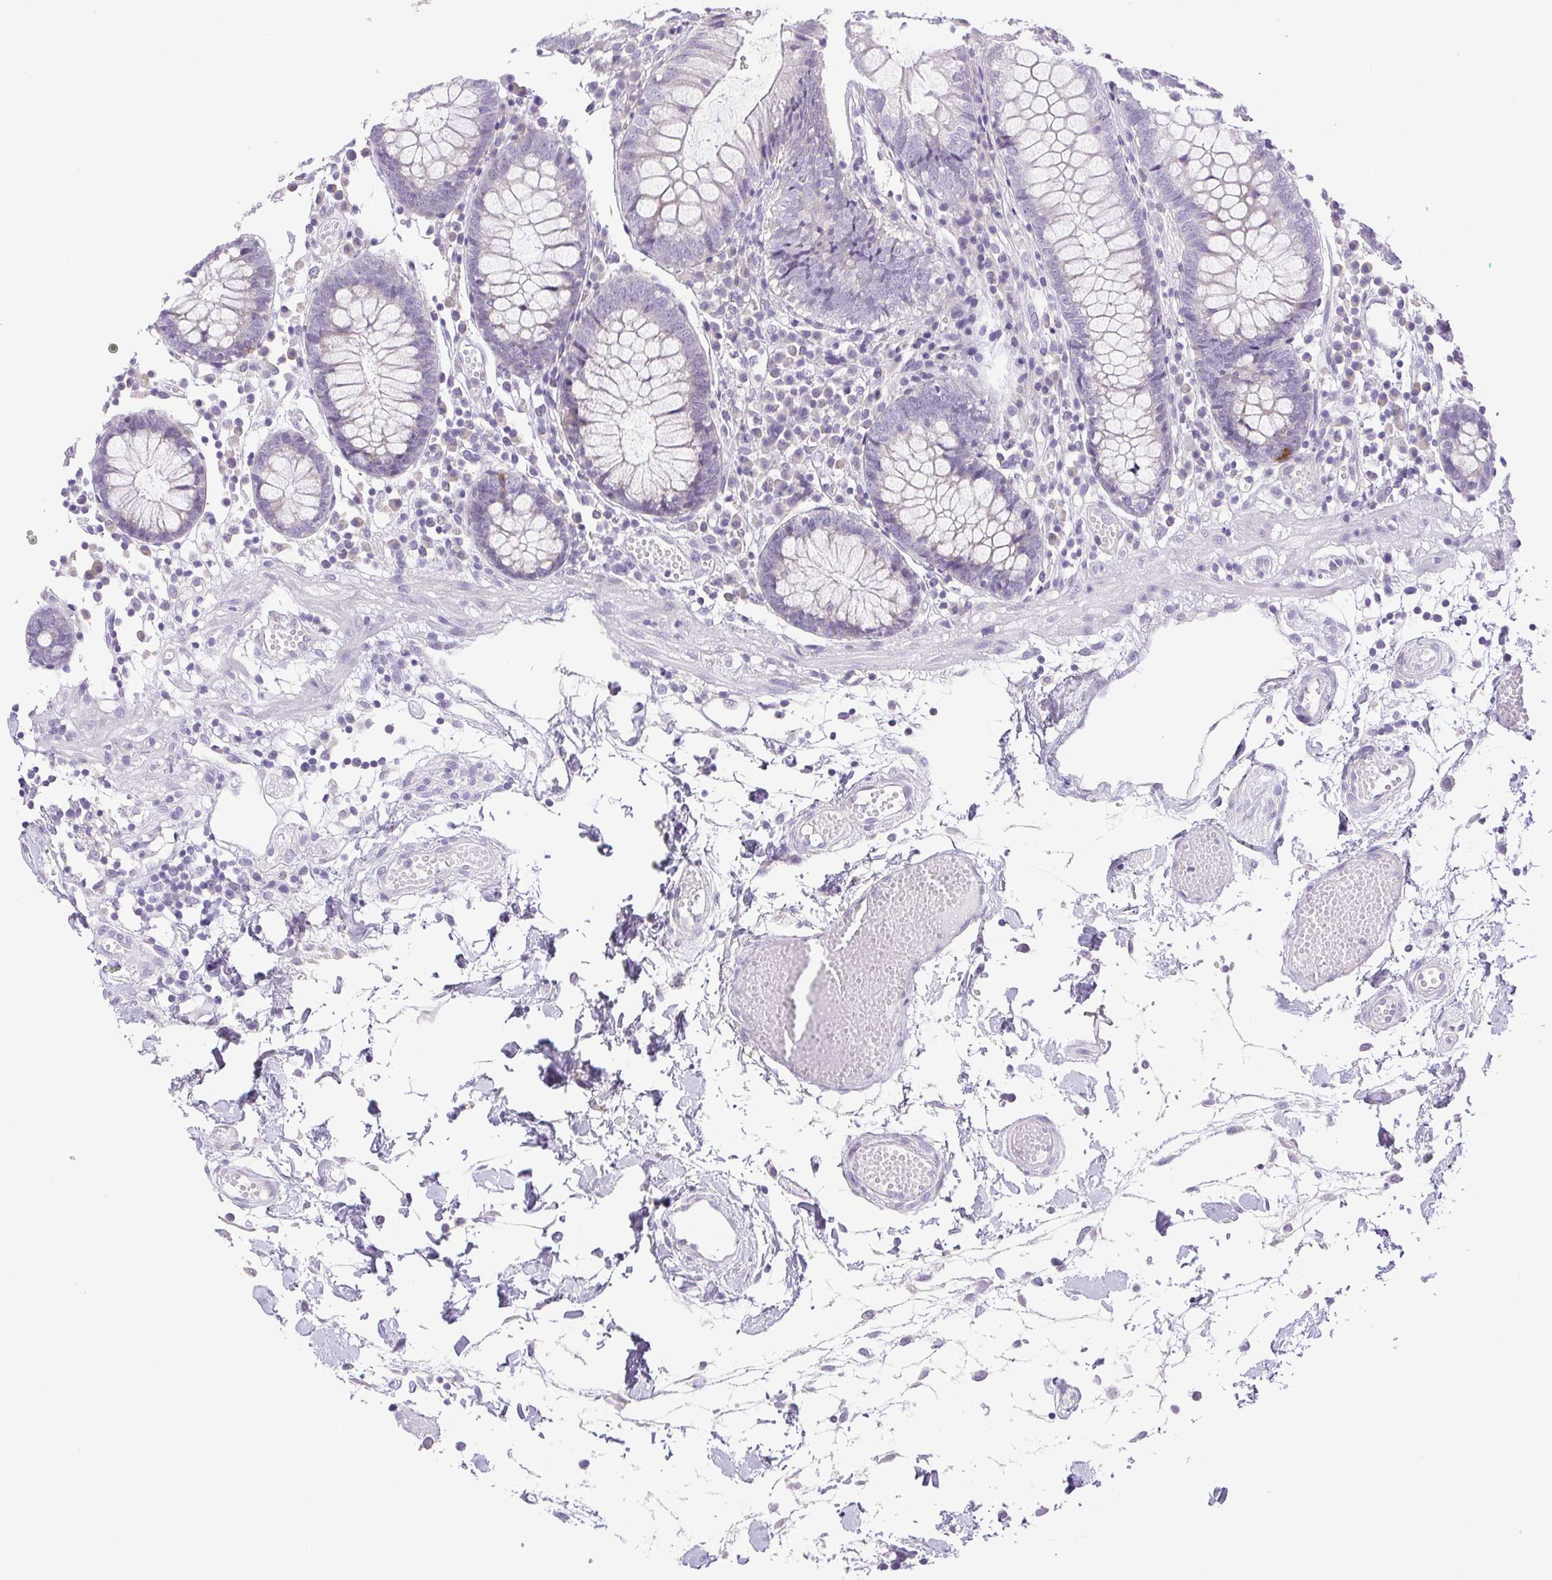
{"staining": {"intensity": "negative", "quantity": "none", "location": "none"}, "tissue": "colon", "cell_type": "Endothelial cells", "image_type": "normal", "snomed": [{"axis": "morphology", "description": "Normal tissue, NOS"}, {"axis": "morphology", "description": "Adenocarcinoma, NOS"}, {"axis": "topography", "description": "Colon"}], "caption": "The immunohistochemistry (IHC) photomicrograph has no significant positivity in endothelial cells of colon.", "gene": "PAPPA2", "patient": {"sex": "male", "age": 83}}